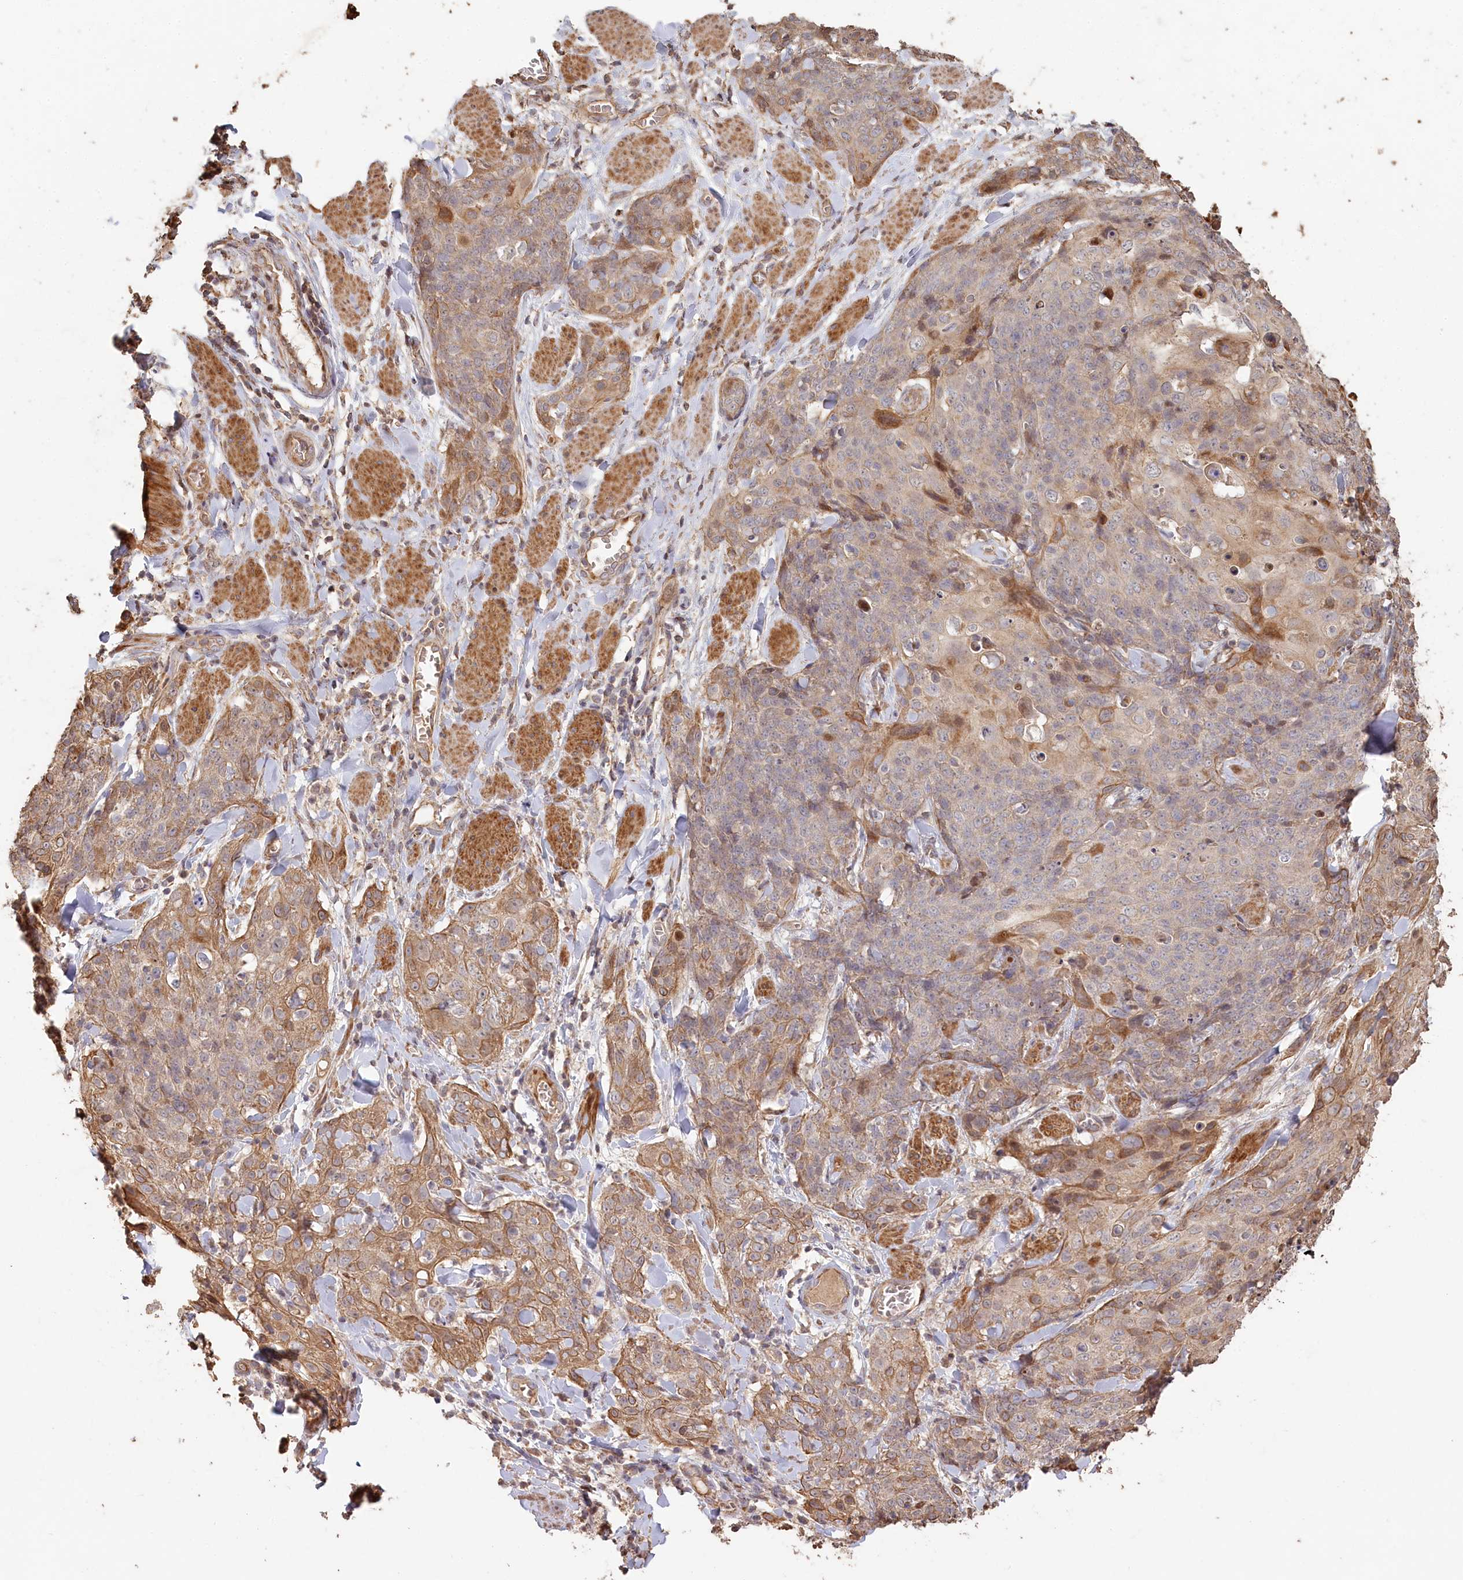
{"staining": {"intensity": "moderate", "quantity": "<25%", "location": "cytoplasmic/membranous"}, "tissue": "skin cancer", "cell_type": "Tumor cells", "image_type": "cancer", "snomed": [{"axis": "morphology", "description": "Squamous cell carcinoma, NOS"}, {"axis": "topography", "description": "Skin"}, {"axis": "topography", "description": "Vulva"}], "caption": "Immunohistochemistry staining of skin cancer, which displays low levels of moderate cytoplasmic/membranous staining in about <25% of tumor cells indicating moderate cytoplasmic/membranous protein positivity. The staining was performed using DAB (3,3'-diaminobenzidine) (brown) for protein detection and nuclei were counterstained in hematoxylin (blue).", "gene": "HAL", "patient": {"sex": "female", "age": 85}}